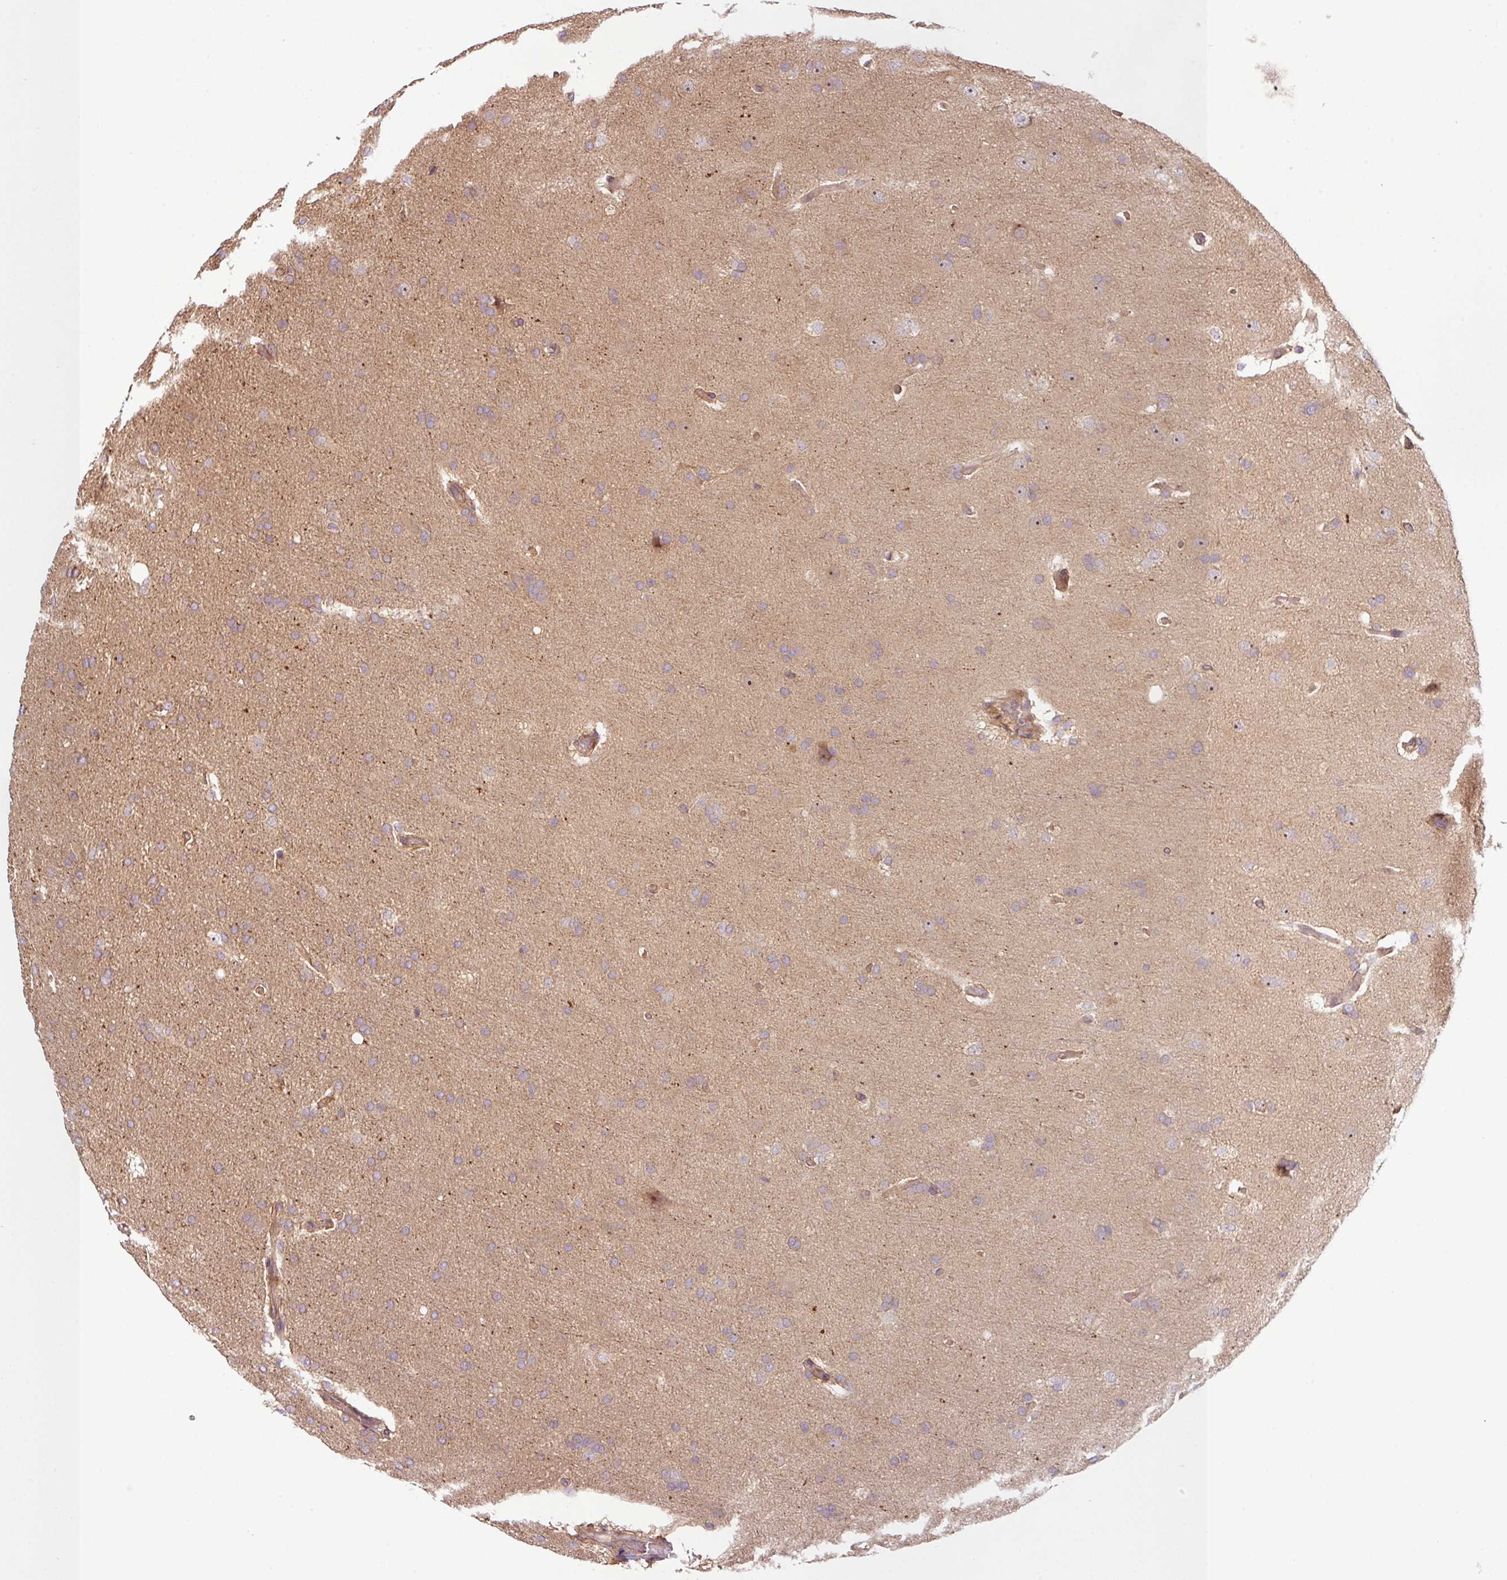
{"staining": {"intensity": "weak", "quantity": ">75%", "location": "cytoplasmic/membranous"}, "tissue": "glioma", "cell_type": "Tumor cells", "image_type": "cancer", "snomed": [{"axis": "morphology", "description": "Glioma, malignant, High grade"}, {"axis": "topography", "description": "Brain"}], "caption": "DAB (3,3'-diaminobenzidine) immunohistochemical staining of human high-grade glioma (malignant) demonstrates weak cytoplasmic/membranous protein positivity in approximately >75% of tumor cells.", "gene": "RNF31", "patient": {"sex": "male", "age": 56}}